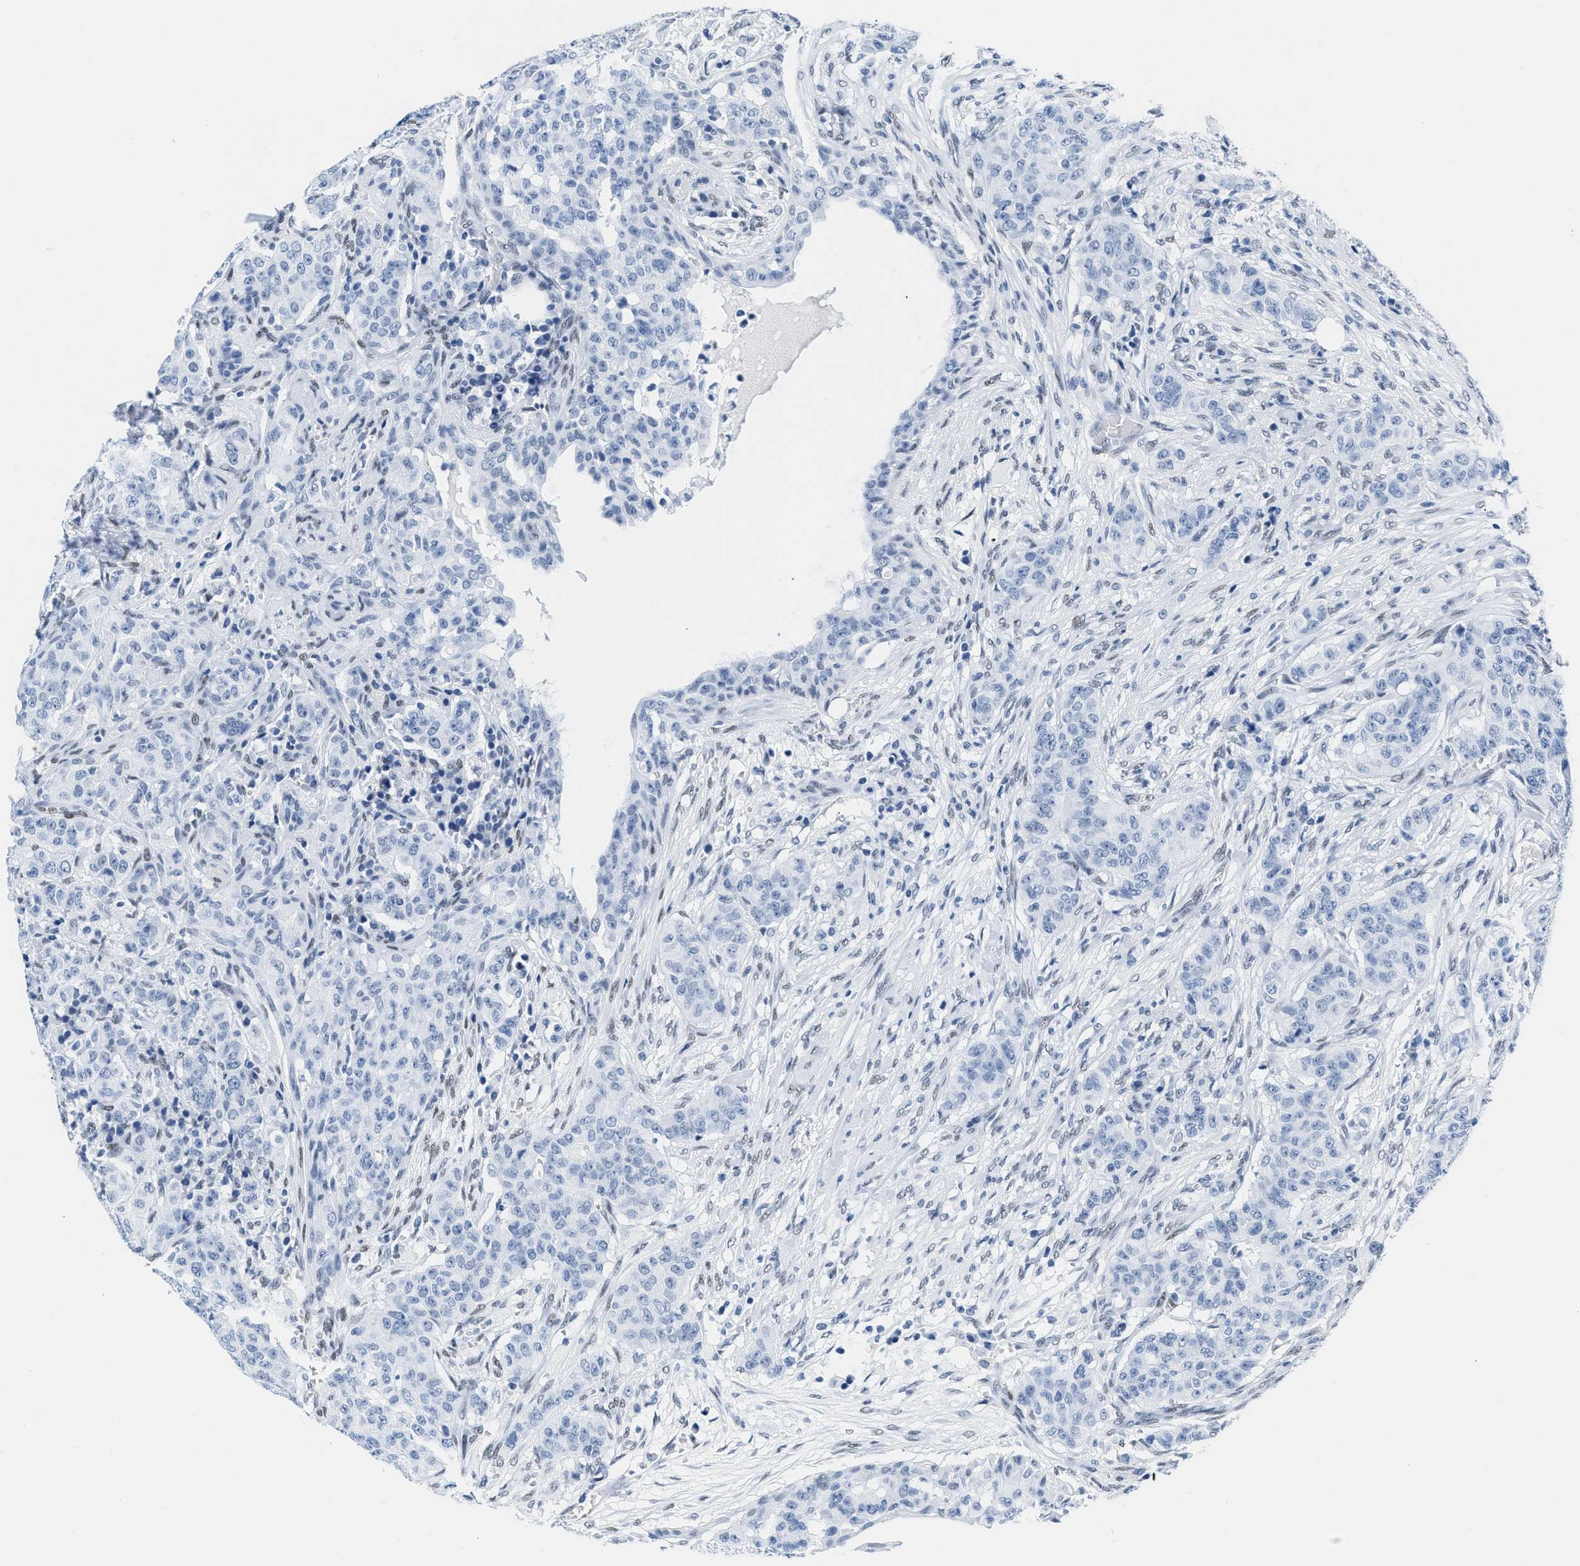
{"staining": {"intensity": "negative", "quantity": "none", "location": "none"}, "tissue": "breast cancer", "cell_type": "Tumor cells", "image_type": "cancer", "snomed": [{"axis": "morphology", "description": "Normal tissue, NOS"}, {"axis": "morphology", "description": "Duct carcinoma"}, {"axis": "topography", "description": "Breast"}], "caption": "Tumor cells show no significant positivity in breast cancer.", "gene": "CTBP1", "patient": {"sex": "female", "age": 40}}